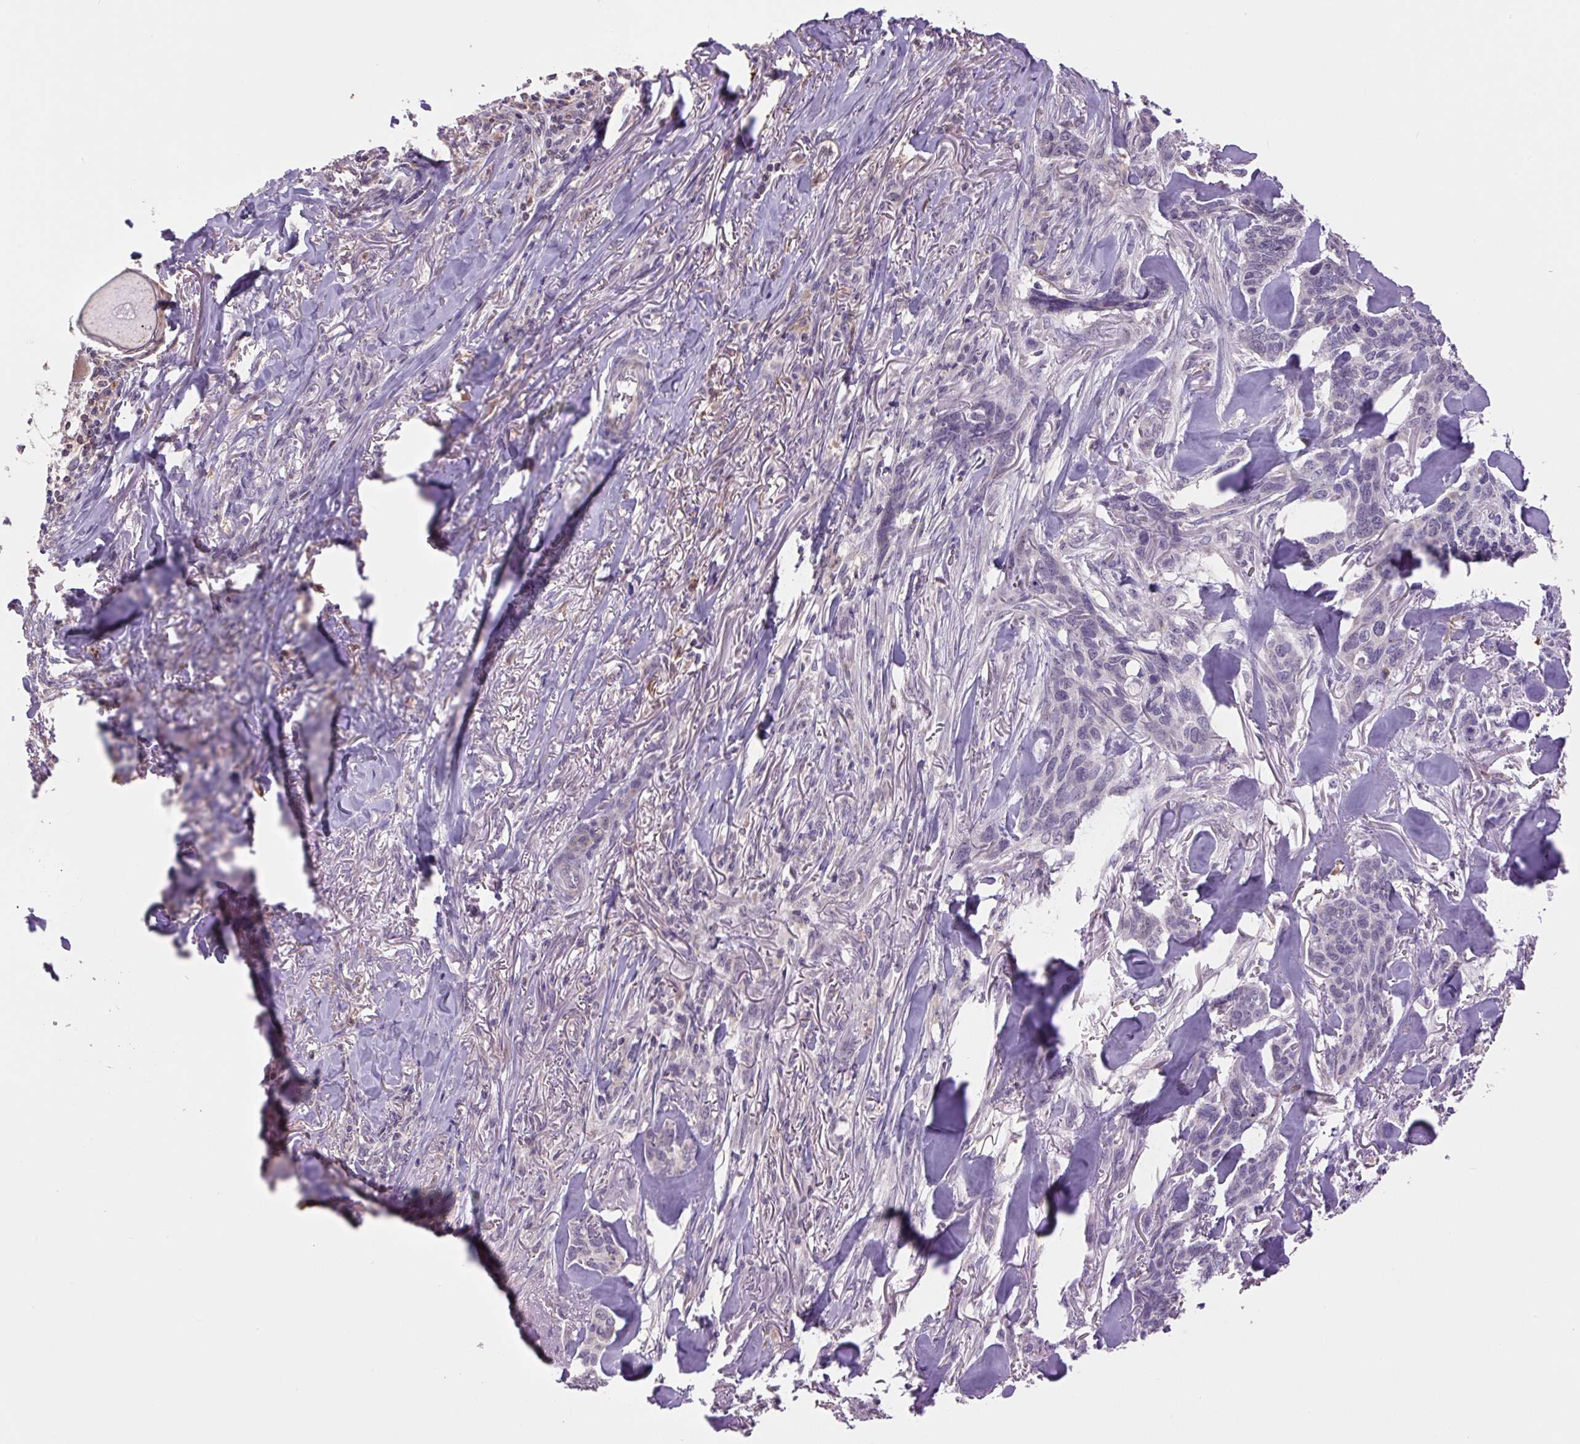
{"staining": {"intensity": "negative", "quantity": "none", "location": "none"}, "tissue": "skin cancer", "cell_type": "Tumor cells", "image_type": "cancer", "snomed": [{"axis": "morphology", "description": "Basal cell carcinoma"}, {"axis": "topography", "description": "Skin"}], "caption": "The micrograph reveals no staining of tumor cells in skin cancer. (DAB immunohistochemistry, high magnification).", "gene": "SGF29", "patient": {"sex": "male", "age": 86}}